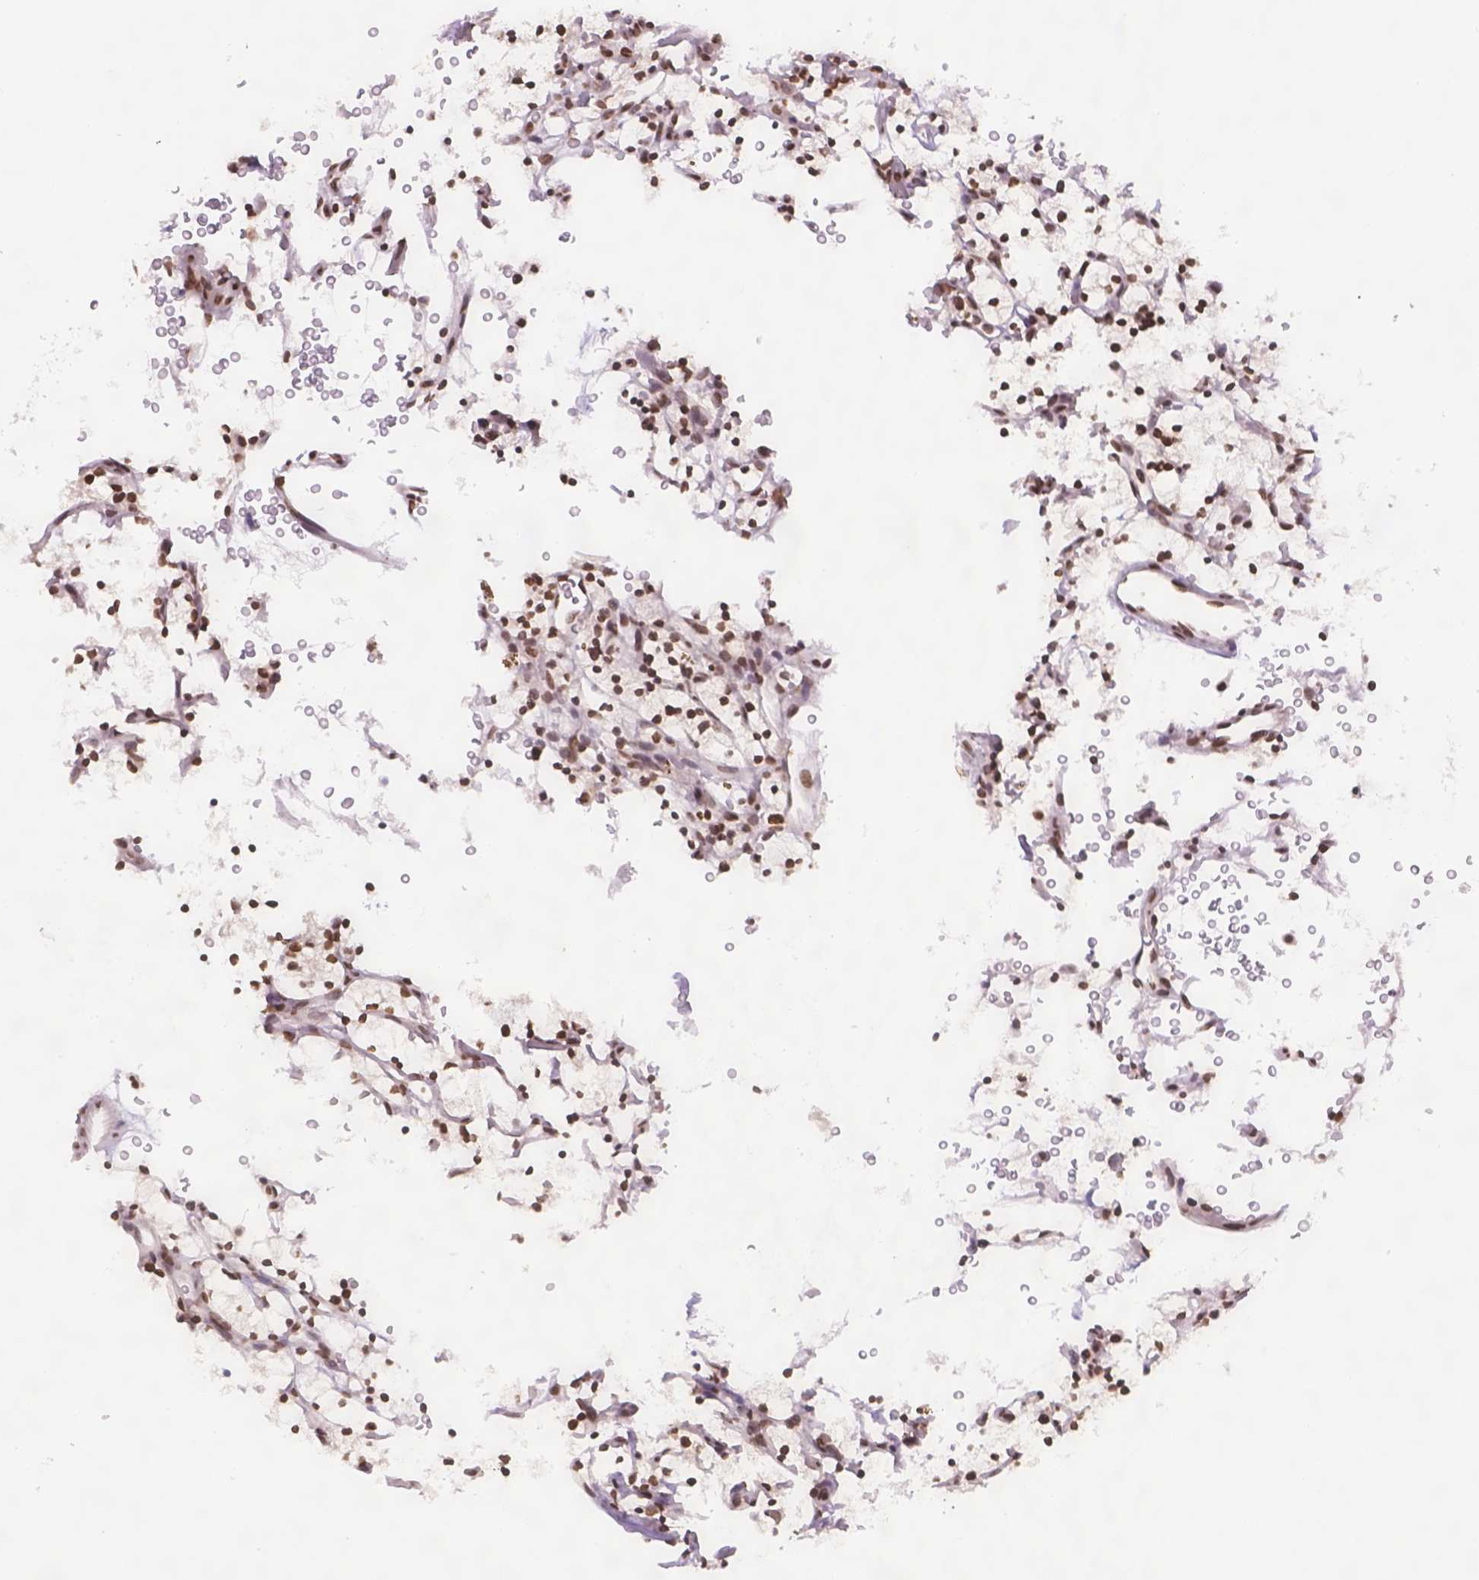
{"staining": {"intensity": "strong", "quantity": ">75%", "location": "nuclear"}, "tissue": "renal cancer", "cell_type": "Tumor cells", "image_type": "cancer", "snomed": [{"axis": "morphology", "description": "Adenocarcinoma, NOS"}, {"axis": "topography", "description": "Kidney"}], "caption": "A high-resolution photomicrograph shows IHC staining of renal cancer (adenocarcinoma), which displays strong nuclear expression in about >75% of tumor cells.", "gene": "FANCE", "patient": {"sex": "female", "age": 64}}